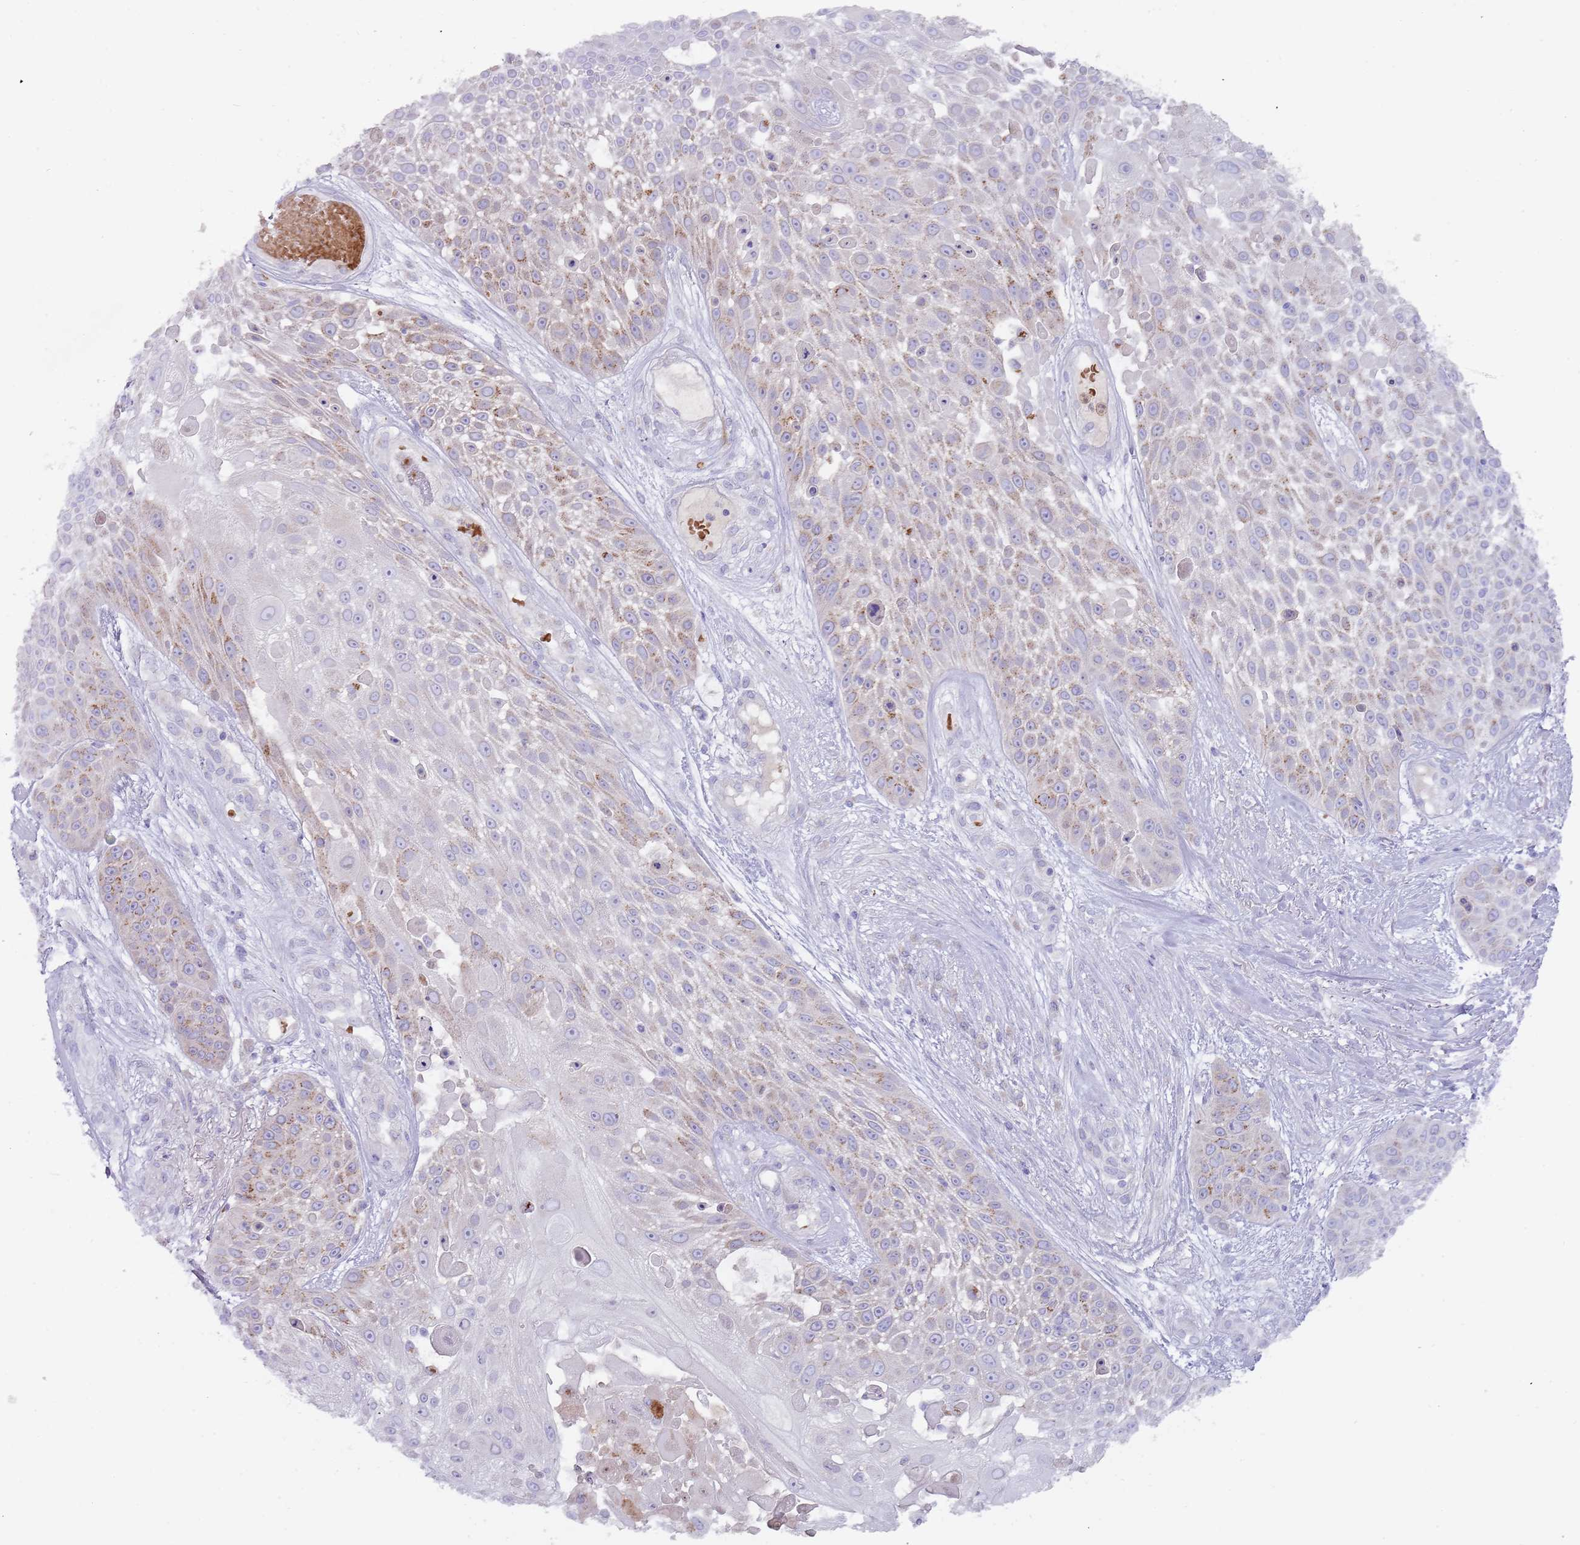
{"staining": {"intensity": "weak", "quantity": "<25%", "location": "cytoplasmic/membranous"}, "tissue": "skin cancer", "cell_type": "Tumor cells", "image_type": "cancer", "snomed": [{"axis": "morphology", "description": "Squamous cell carcinoma, NOS"}, {"axis": "topography", "description": "Skin"}], "caption": "Tumor cells are negative for protein expression in human squamous cell carcinoma (skin). (Brightfield microscopy of DAB immunohistochemistry at high magnification).", "gene": "TMEM251", "patient": {"sex": "female", "age": 86}}